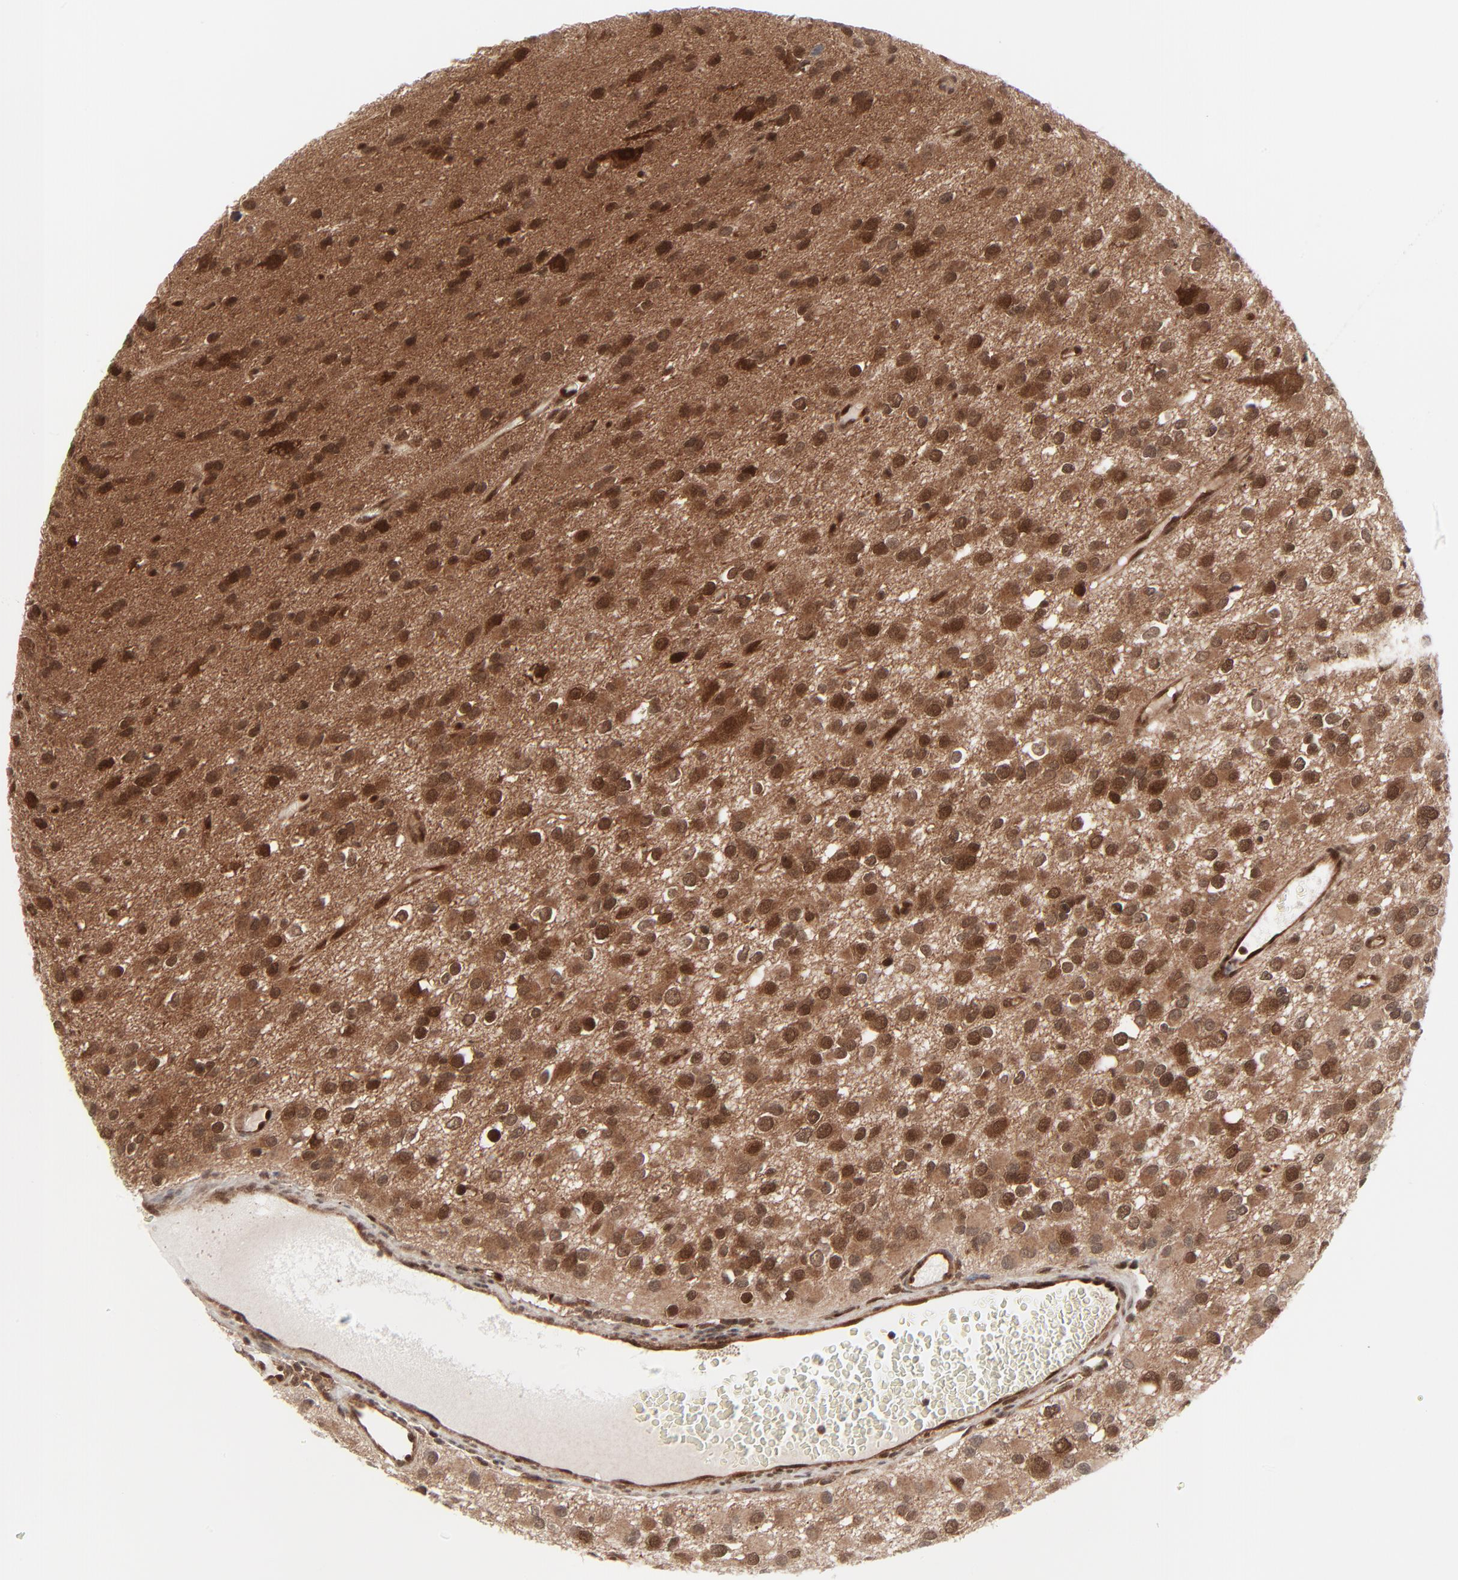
{"staining": {"intensity": "strong", "quantity": ">75%", "location": "cytoplasmic/membranous,nuclear"}, "tissue": "glioma", "cell_type": "Tumor cells", "image_type": "cancer", "snomed": [{"axis": "morphology", "description": "Glioma, malignant, Low grade"}, {"axis": "topography", "description": "Brain"}], "caption": "Approximately >75% of tumor cells in human glioma demonstrate strong cytoplasmic/membranous and nuclear protein staining as visualized by brown immunohistochemical staining.", "gene": "AKT1", "patient": {"sex": "male", "age": 42}}